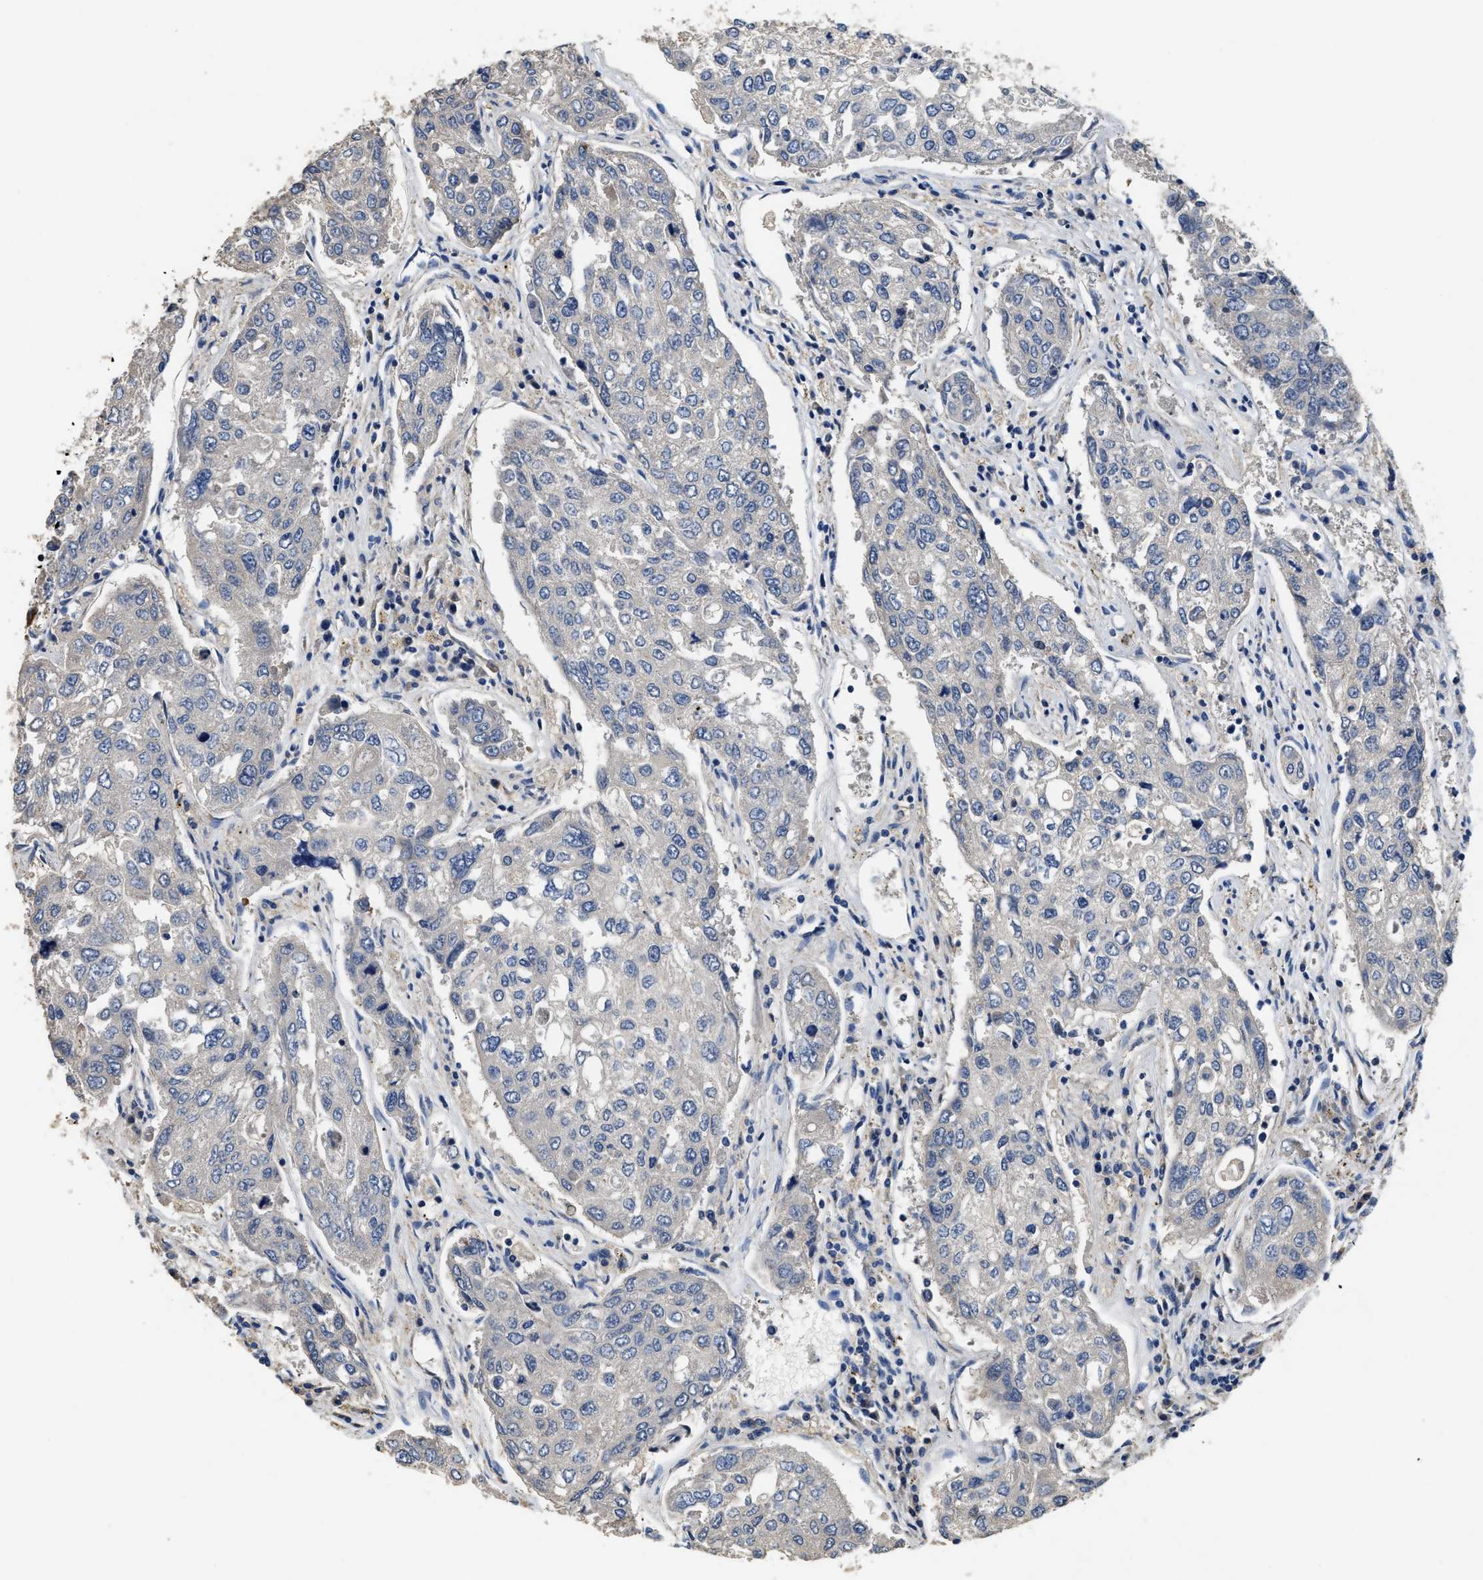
{"staining": {"intensity": "negative", "quantity": "none", "location": "none"}, "tissue": "urothelial cancer", "cell_type": "Tumor cells", "image_type": "cancer", "snomed": [{"axis": "morphology", "description": "Urothelial carcinoma, High grade"}, {"axis": "topography", "description": "Lymph node"}, {"axis": "topography", "description": "Urinary bladder"}], "caption": "There is no significant positivity in tumor cells of urothelial cancer.", "gene": "IL17RC", "patient": {"sex": "male", "age": 51}}